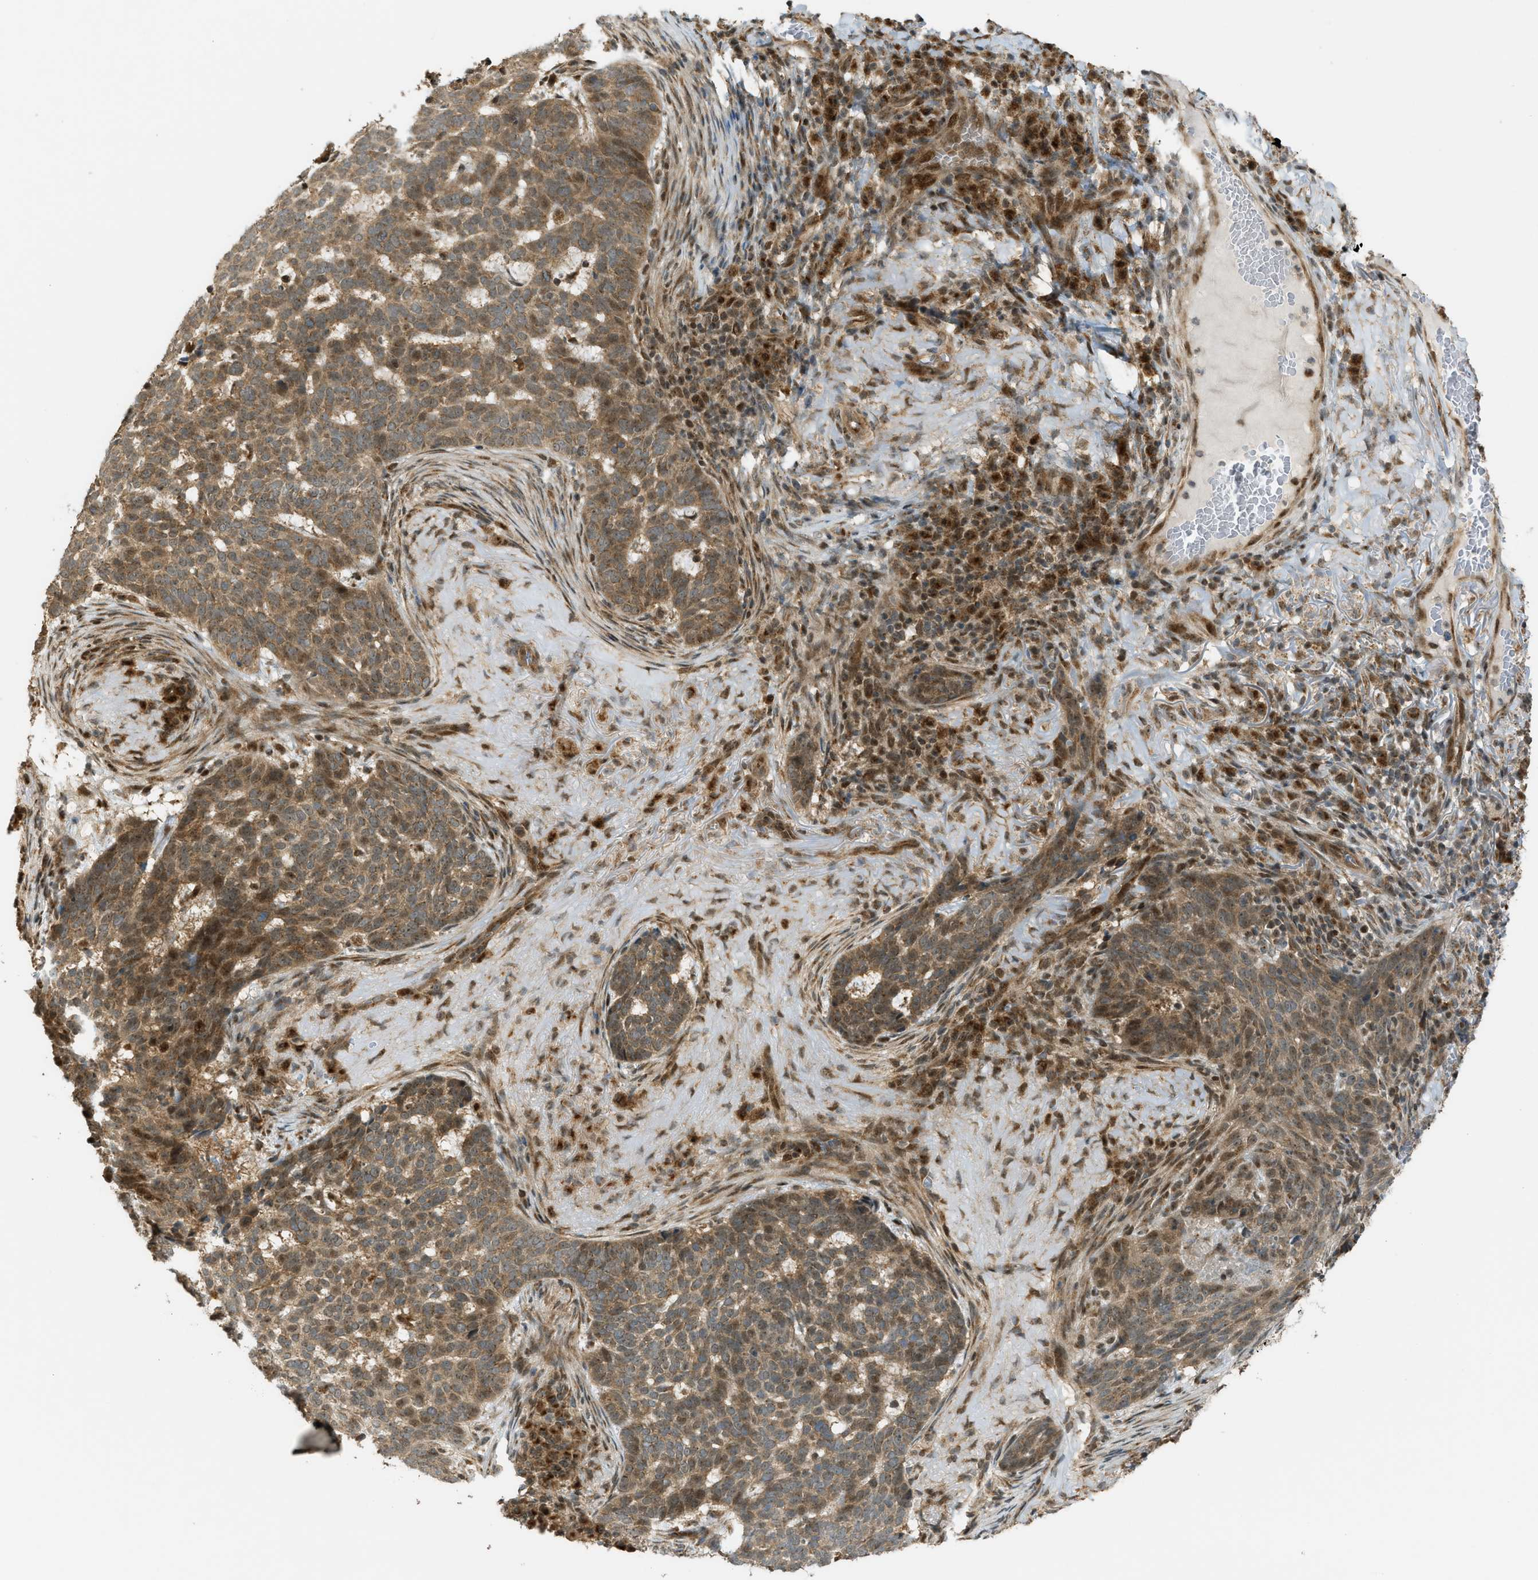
{"staining": {"intensity": "moderate", "quantity": ">75%", "location": "cytoplasmic/membranous,nuclear"}, "tissue": "skin cancer", "cell_type": "Tumor cells", "image_type": "cancer", "snomed": [{"axis": "morphology", "description": "Basal cell carcinoma"}, {"axis": "topography", "description": "Skin"}], "caption": "Basal cell carcinoma (skin) stained for a protein (brown) exhibits moderate cytoplasmic/membranous and nuclear positive expression in about >75% of tumor cells.", "gene": "CCDC186", "patient": {"sex": "male", "age": 85}}